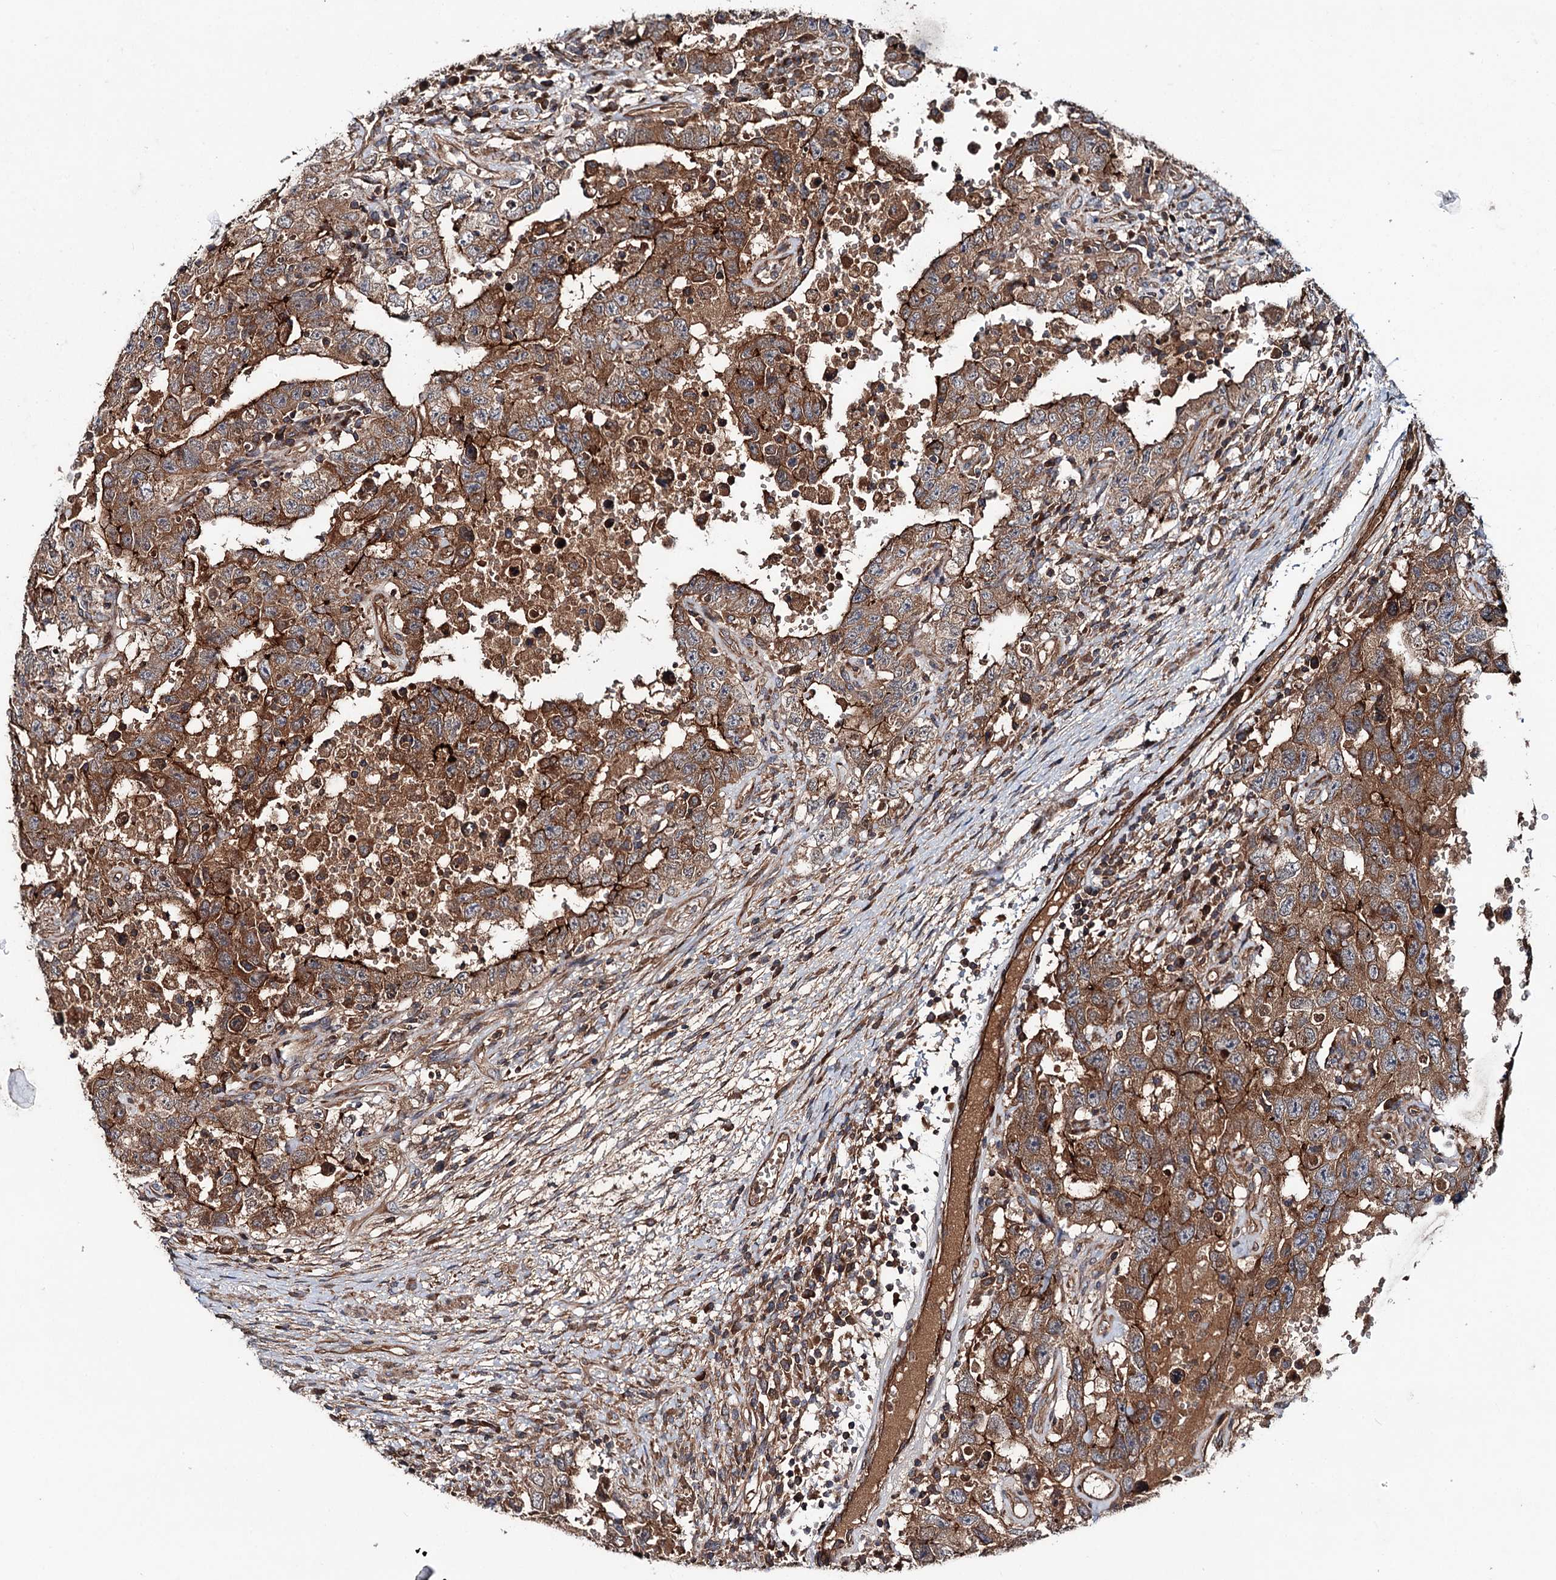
{"staining": {"intensity": "strong", "quantity": ">75%", "location": "cytoplasmic/membranous"}, "tissue": "testis cancer", "cell_type": "Tumor cells", "image_type": "cancer", "snomed": [{"axis": "morphology", "description": "Carcinoma, Embryonal, NOS"}, {"axis": "topography", "description": "Testis"}], "caption": "Testis cancer tissue shows strong cytoplasmic/membranous expression in about >75% of tumor cells", "gene": "ADGRG4", "patient": {"sex": "male", "age": 26}}